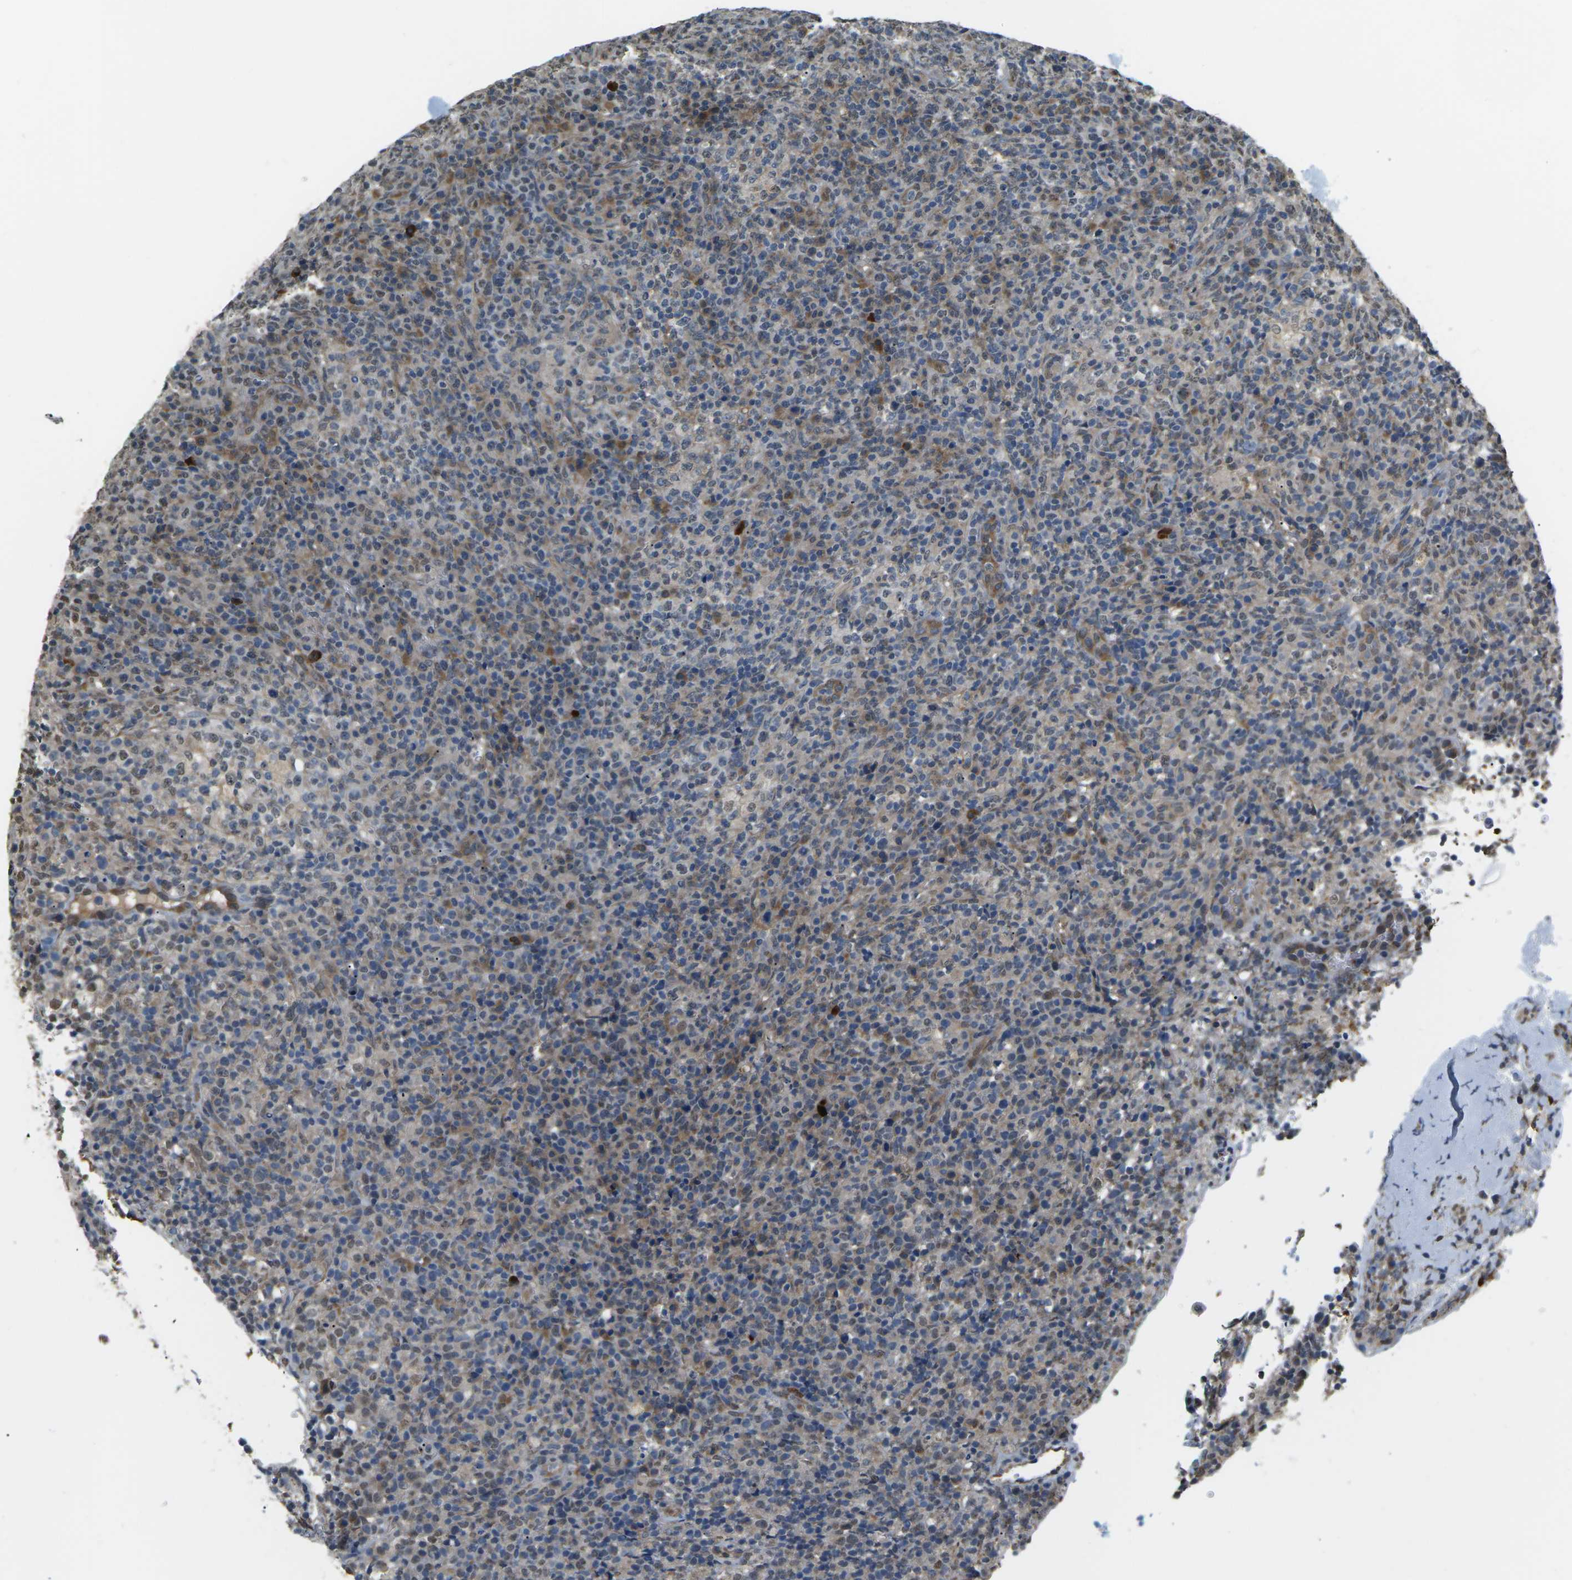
{"staining": {"intensity": "moderate", "quantity": "25%-75%", "location": "cytoplasmic/membranous,nuclear"}, "tissue": "lymphoma", "cell_type": "Tumor cells", "image_type": "cancer", "snomed": [{"axis": "morphology", "description": "Malignant lymphoma, non-Hodgkin's type, High grade"}, {"axis": "topography", "description": "Lymph node"}], "caption": "Human high-grade malignant lymphoma, non-Hodgkin's type stained with a protein marker displays moderate staining in tumor cells.", "gene": "ERBB4", "patient": {"sex": "female", "age": 76}}